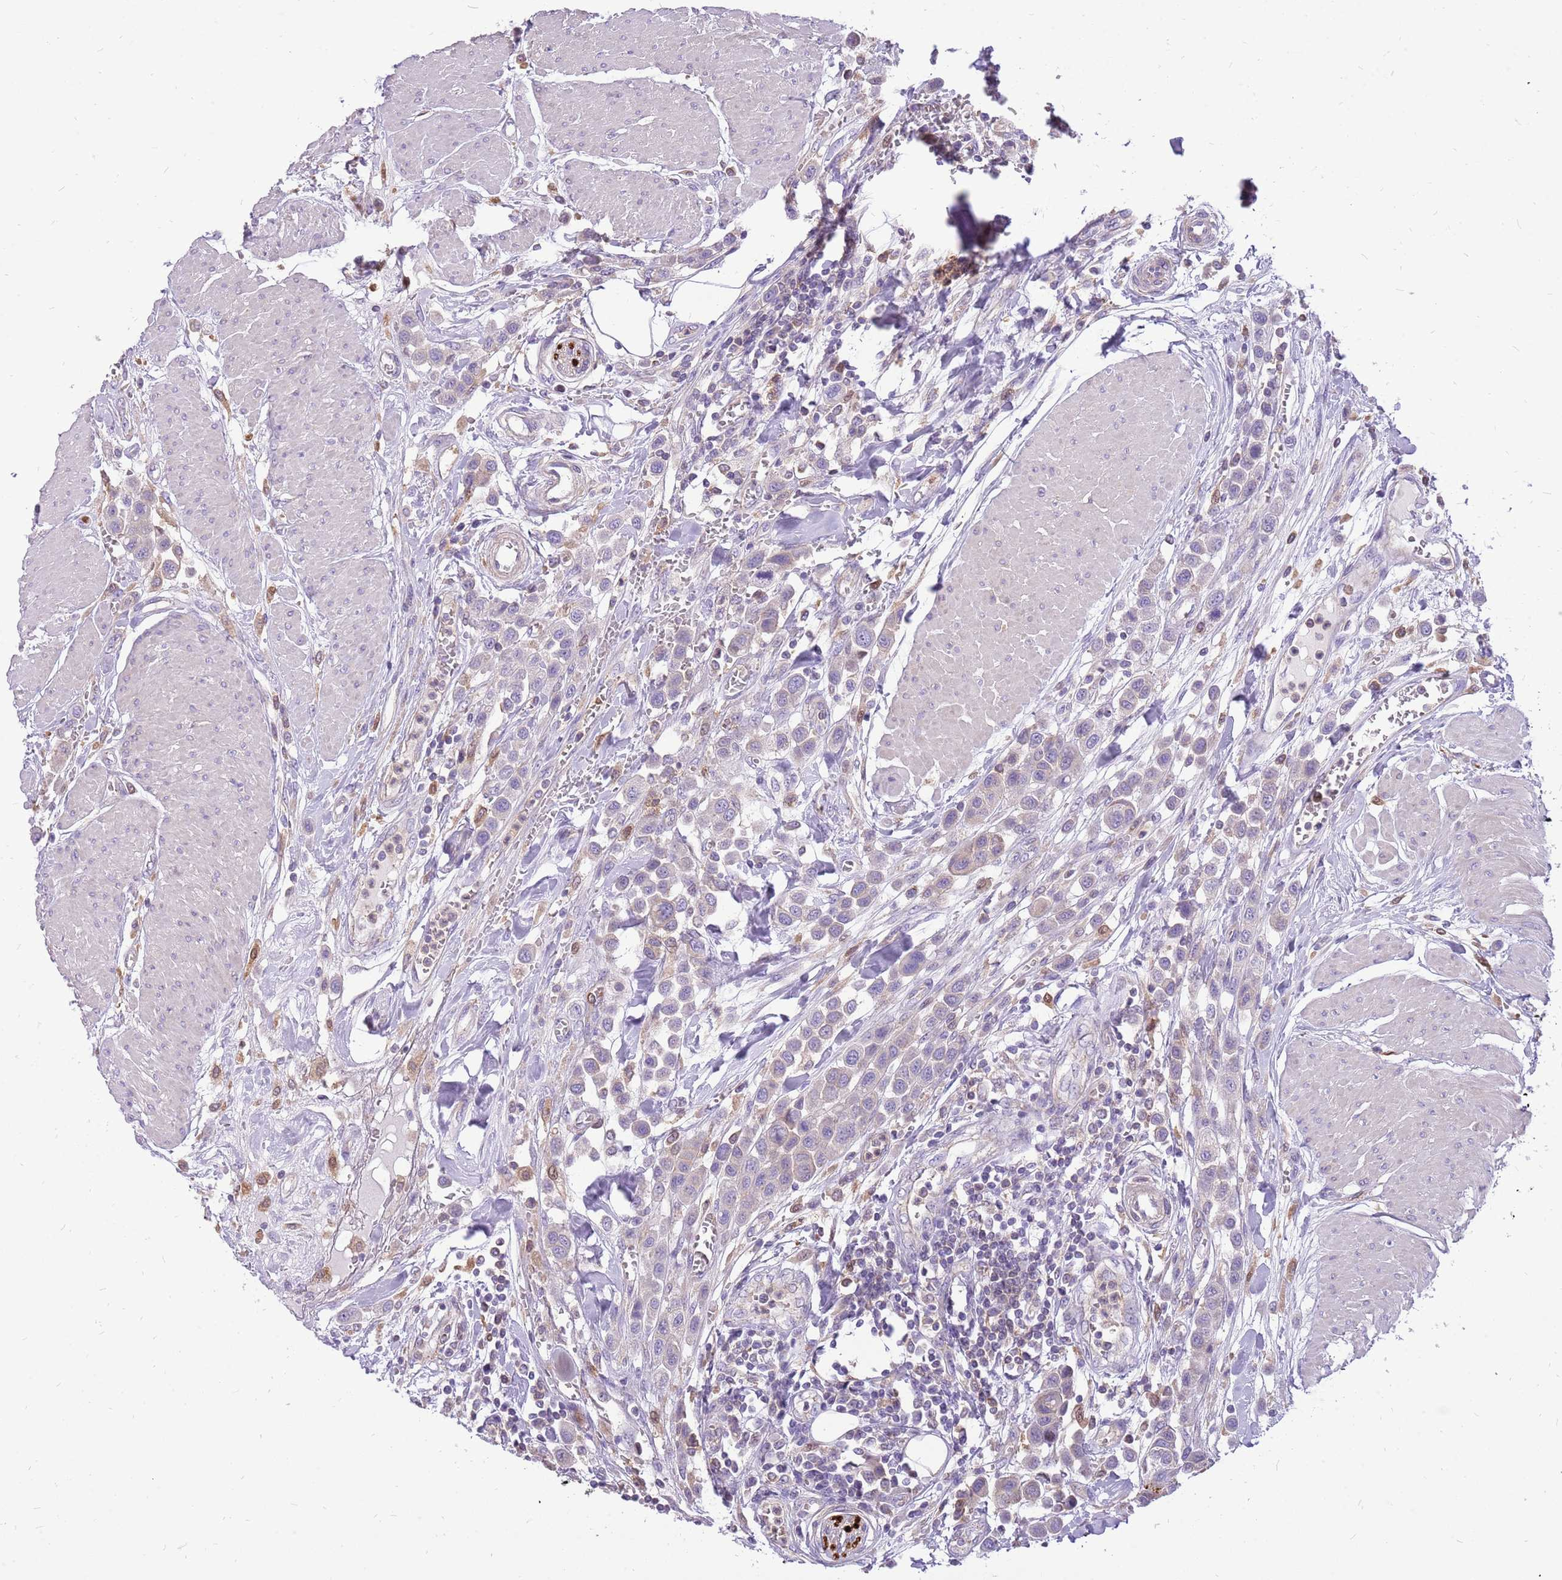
{"staining": {"intensity": "weak", "quantity": "<25%", "location": "cytoplasmic/membranous"}, "tissue": "urothelial cancer", "cell_type": "Tumor cells", "image_type": "cancer", "snomed": [{"axis": "morphology", "description": "Urothelial carcinoma, High grade"}, {"axis": "topography", "description": "Urinary bladder"}], "caption": "High-grade urothelial carcinoma was stained to show a protein in brown. There is no significant staining in tumor cells. (Stains: DAB IHC with hematoxylin counter stain, Microscopy: brightfield microscopy at high magnification).", "gene": "WDR90", "patient": {"sex": "male", "age": 50}}